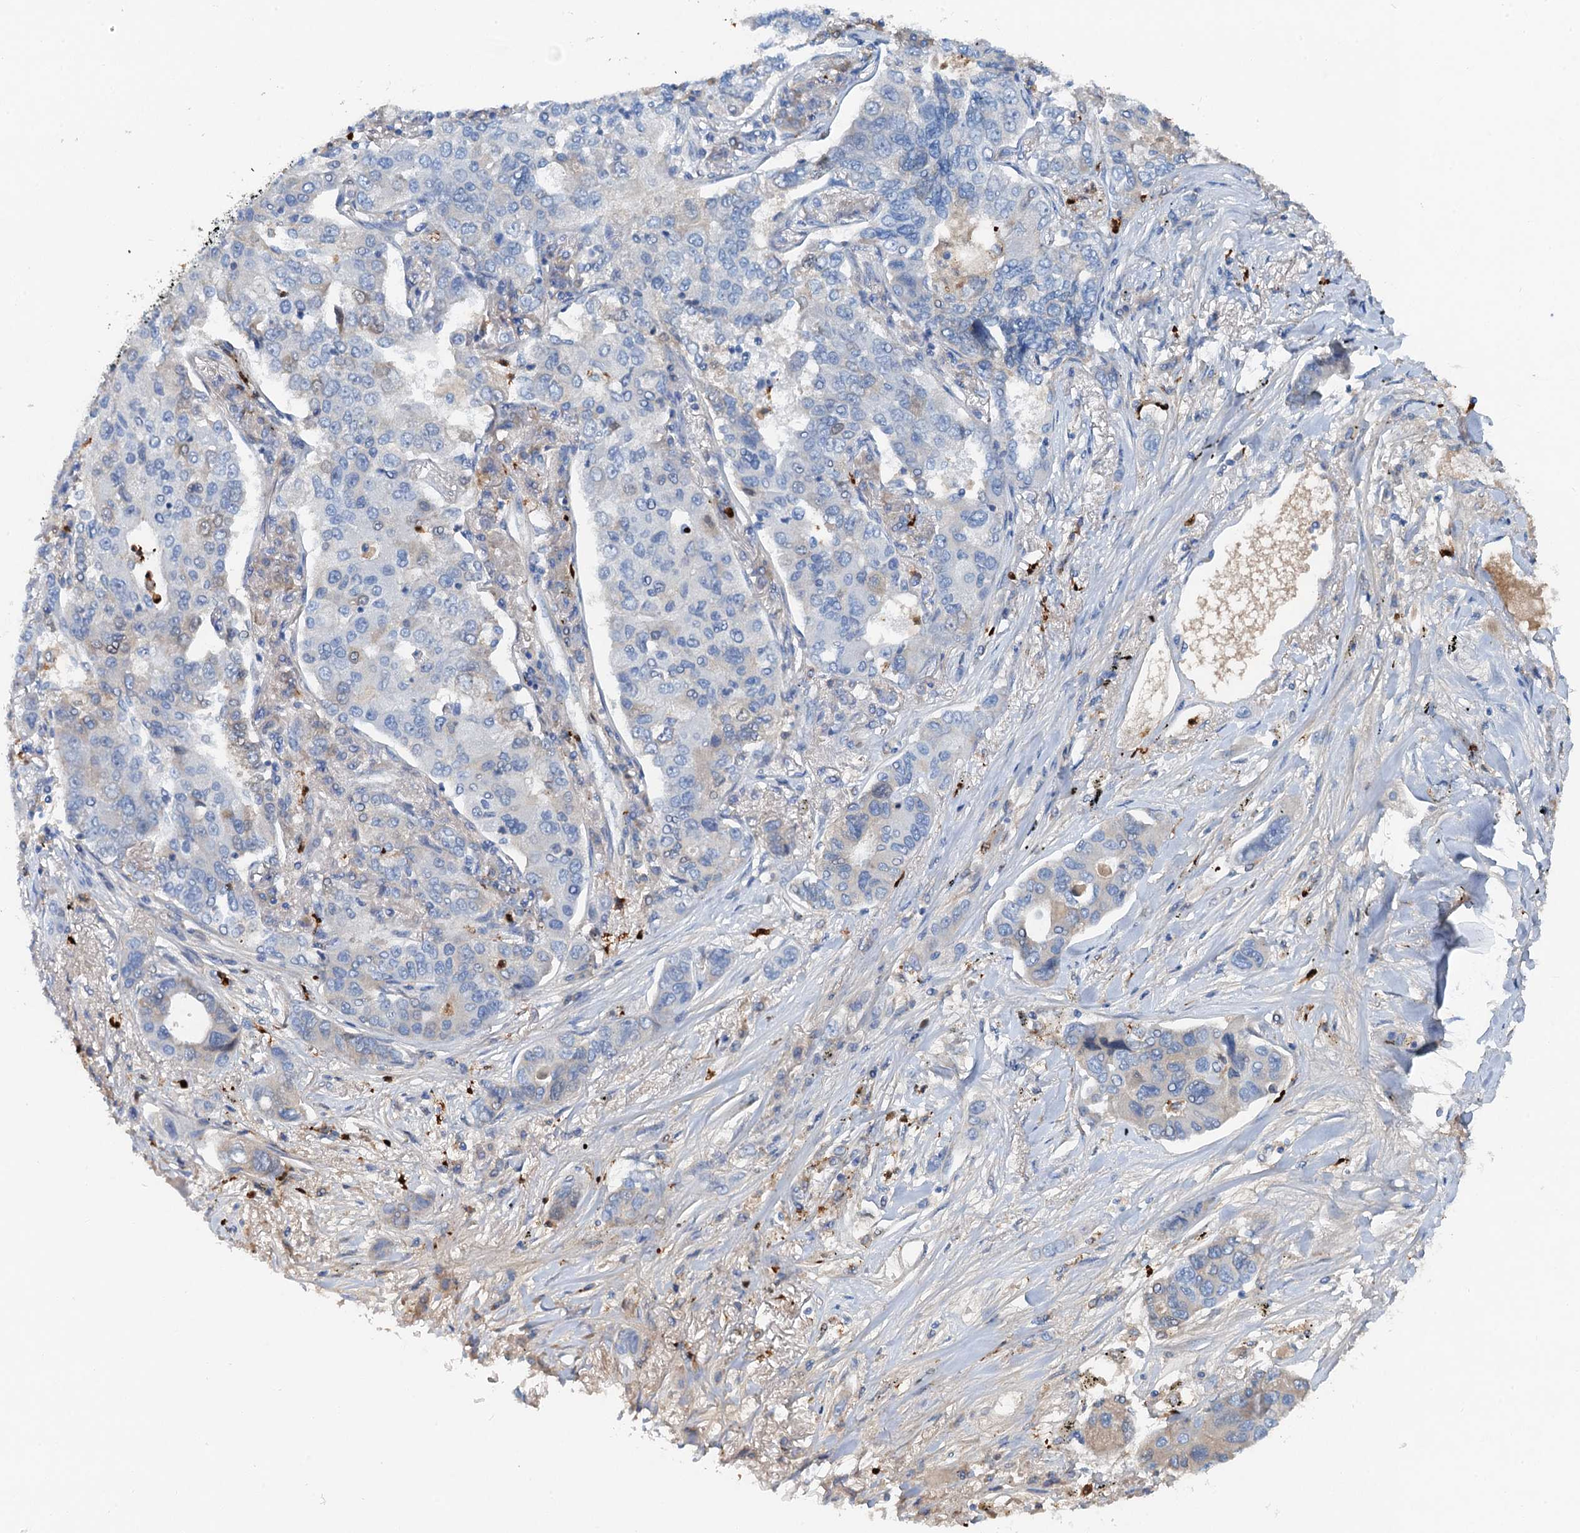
{"staining": {"intensity": "negative", "quantity": "none", "location": "none"}, "tissue": "lung cancer", "cell_type": "Tumor cells", "image_type": "cancer", "snomed": [{"axis": "morphology", "description": "Adenocarcinoma, NOS"}, {"axis": "topography", "description": "Lung"}], "caption": "There is no significant positivity in tumor cells of lung cancer (adenocarcinoma). (Brightfield microscopy of DAB (3,3'-diaminobenzidine) immunohistochemistry (IHC) at high magnification).", "gene": "OTOA", "patient": {"sex": "male", "age": 49}}